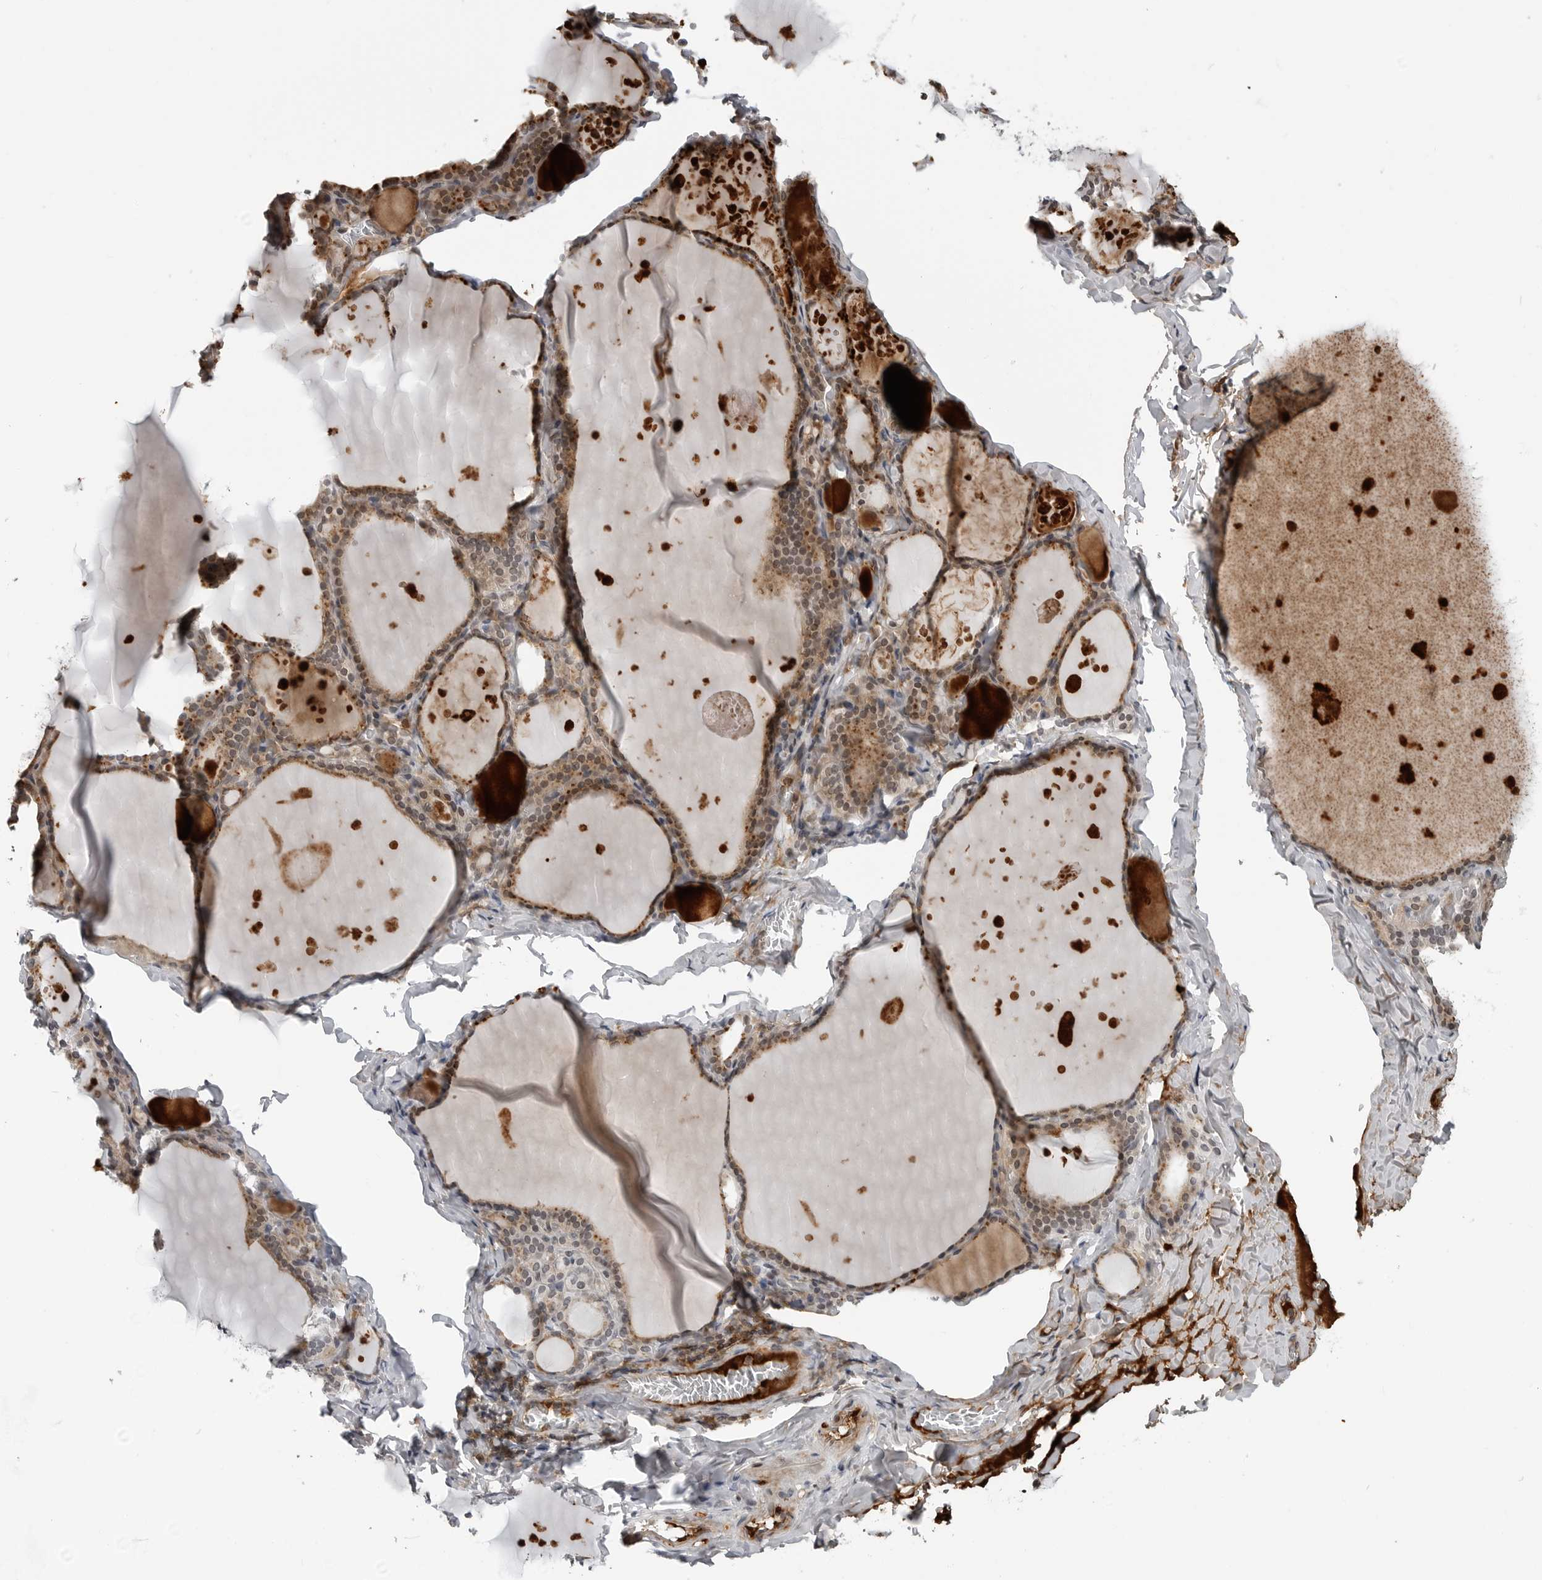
{"staining": {"intensity": "moderate", "quantity": "25%-75%", "location": "cytoplasmic/membranous"}, "tissue": "thyroid gland", "cell_type": "Glandular cells", "image_type": "normal", "snomed": [{"axis": "morphology", "description": "Normal tissue, NOS"}, {"axis": "topography", "description": "Thyroid gland"}], "caption": "Protein expression analysis of benign human thyroid gland reveals moderate cytoplasmic/membranous expression in about 25%-75% of glandular cells. The staining is performed using DAB brown chromogen to label protein expression. The nuclei are counter-stained blue using hematoxylin.", "gene": "CXCR5", "patient": {"sex": "male", "age": 56}}